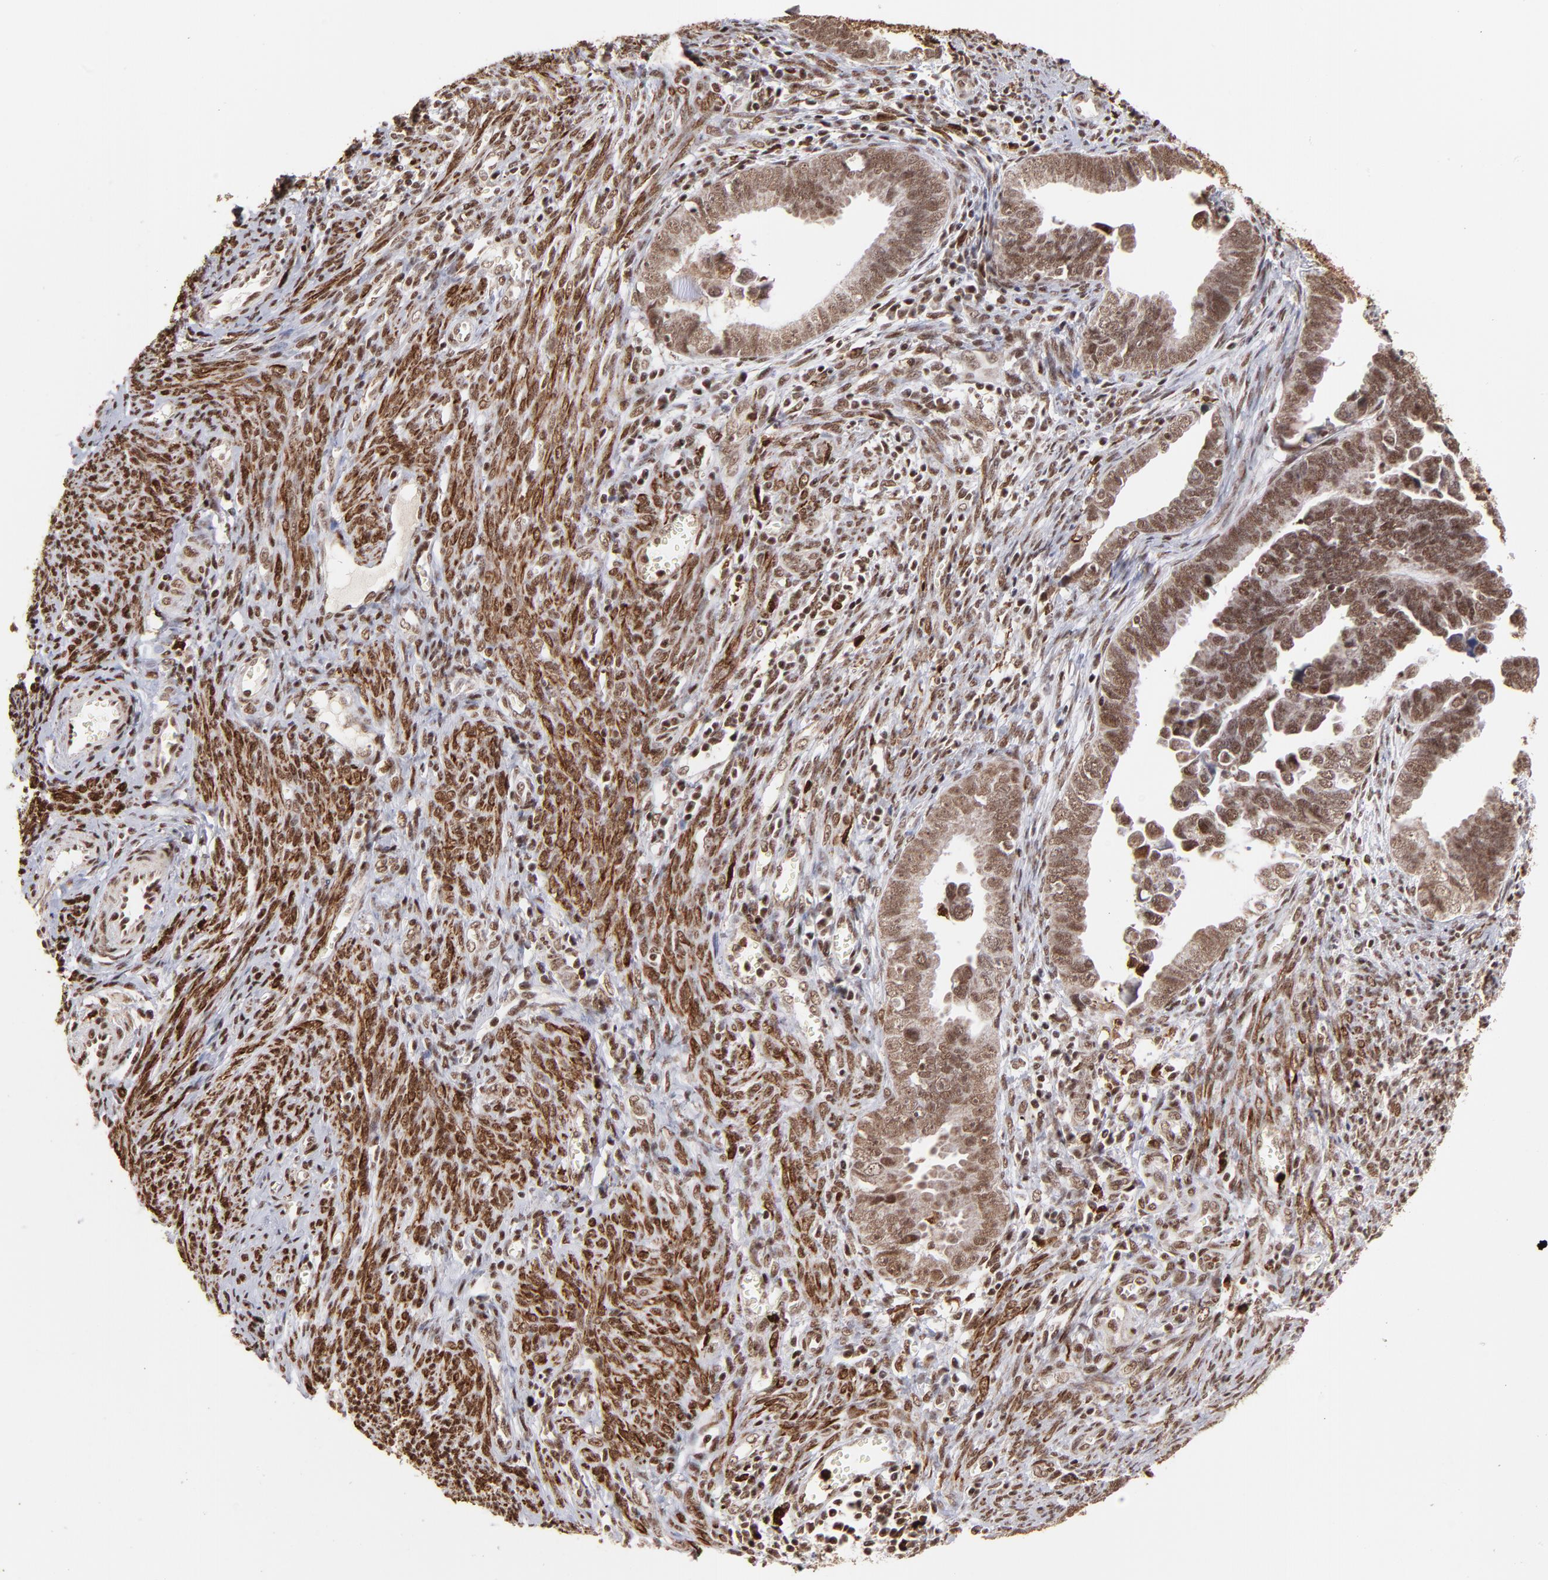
{"staining": {"intensity": "moderate", "quantity": ">75%", "location": "cytoplasmic/membranous,nuclear"}, "tissue": "endometrial cancer", "cell_type": "Tumor cells", "image_type": "cancer", "snomed": [{"axis": "morphology", "description": "Adenocarcinoma, NOS"}, {"axis": "topography", "description": "Endometrium"}], "caption": "Protein expression analysis of human endometrial adenocarcinoma reveals moderate cytoplasmic/membranous and nuclear expression in approximately >75% of tumor cells. The protein is stained brown, and the nuclei are stained in blue (DAB (3,3'-diaminobenzidine) IHC with brightfield microscopy, high magnification).", "gene": "ZFX", "patient": {"sex": "female", "age": 75}}